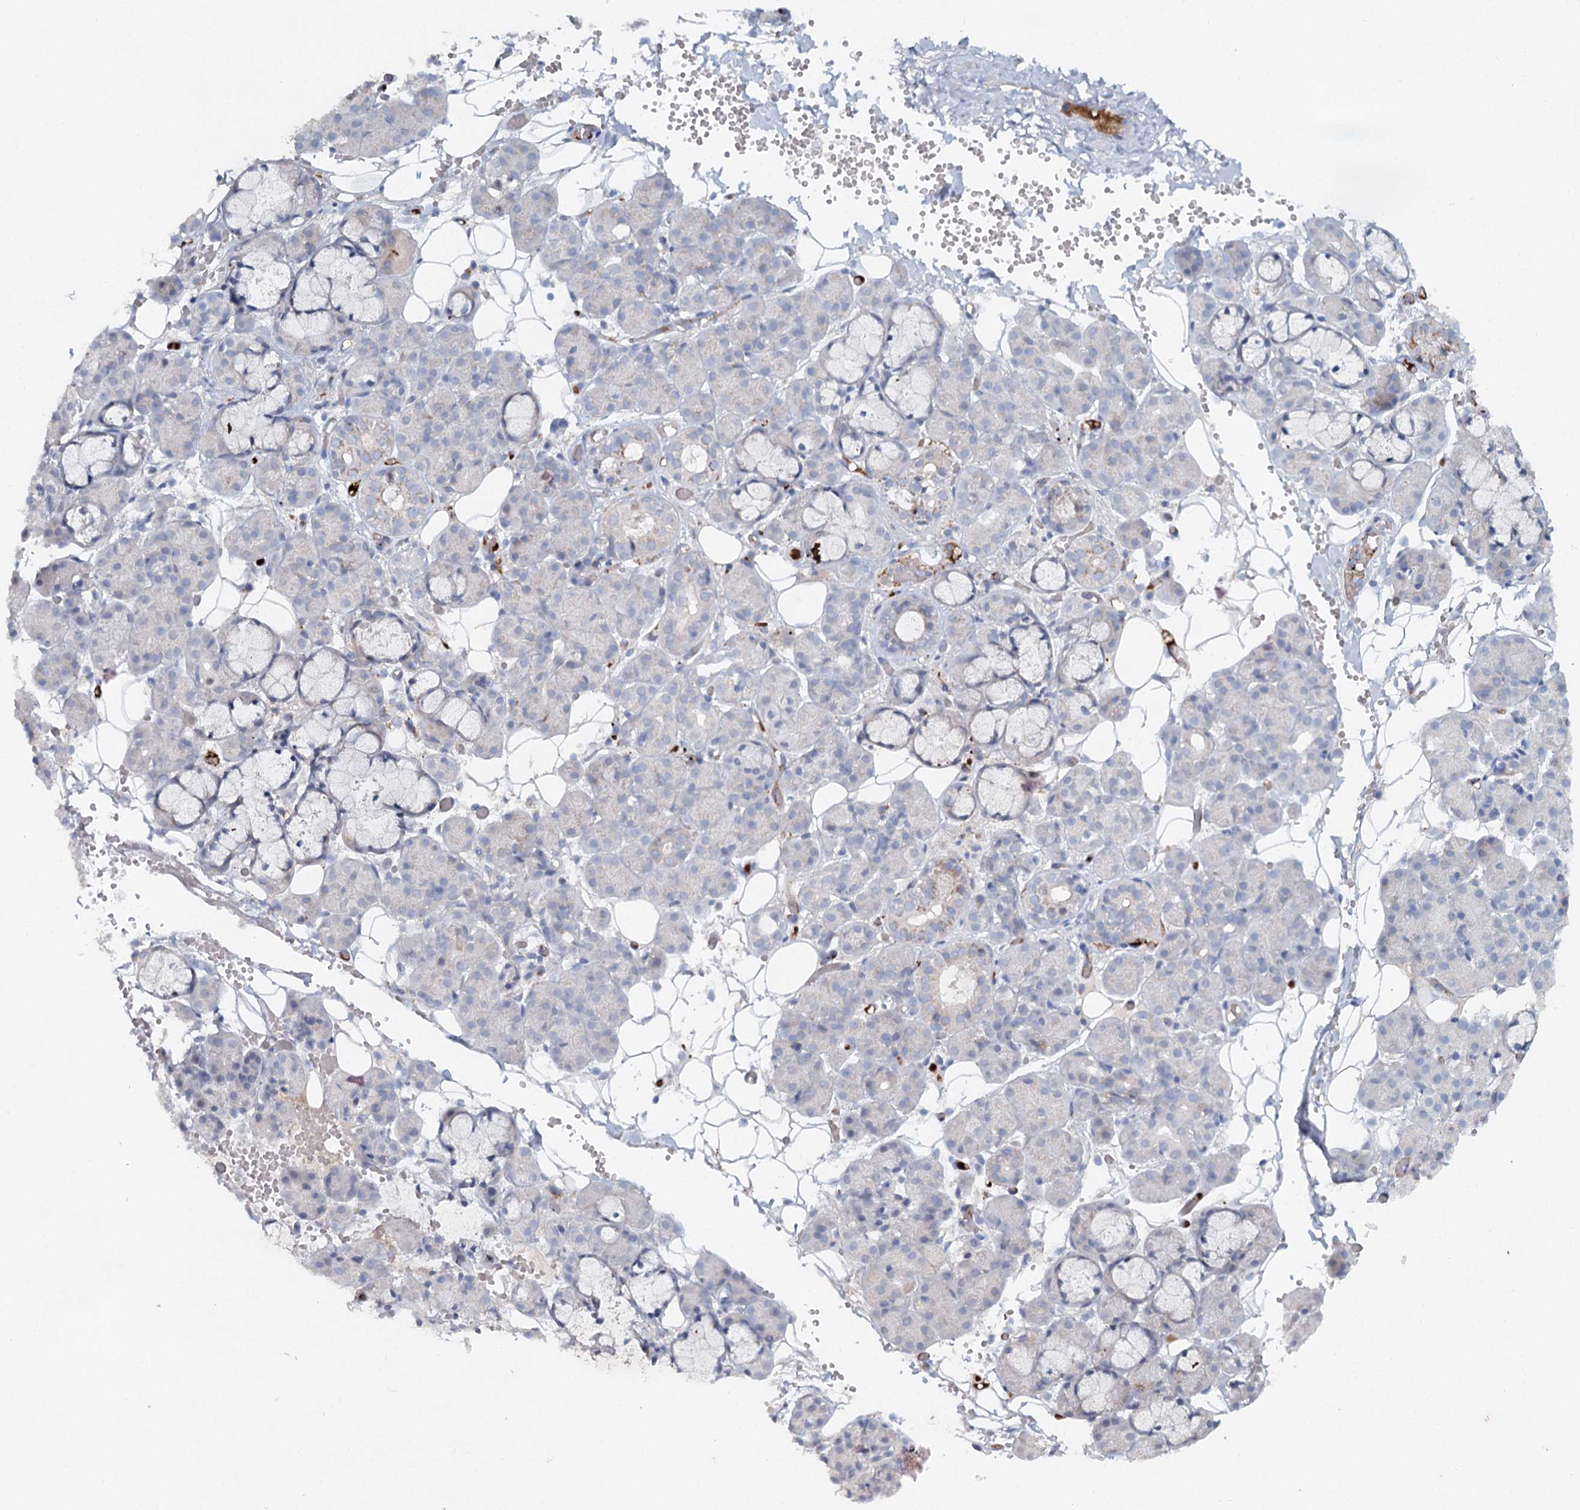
{"staining": {"intensity": "weak", "quantity": "<25%", "location": "cytoplasmic/membranous"}, "tissue": "salivary gland", "cell_type": "Glandular cells", "image_type": "normal", "snomed": [{"axis": "morphology", "description": "Normal tissue, NOS"}, {"axis": "topography", "description": "Salivary gland"}], "caption": "Immunohistochemistry of benign human salivary gland reveals no expression in glandular cells. (Brightfield microscopy of DAB immunohistochemistry (IHC) at high magnification).", "gene": "RFX6", "patient": {"sex": "male", "age": 63}}